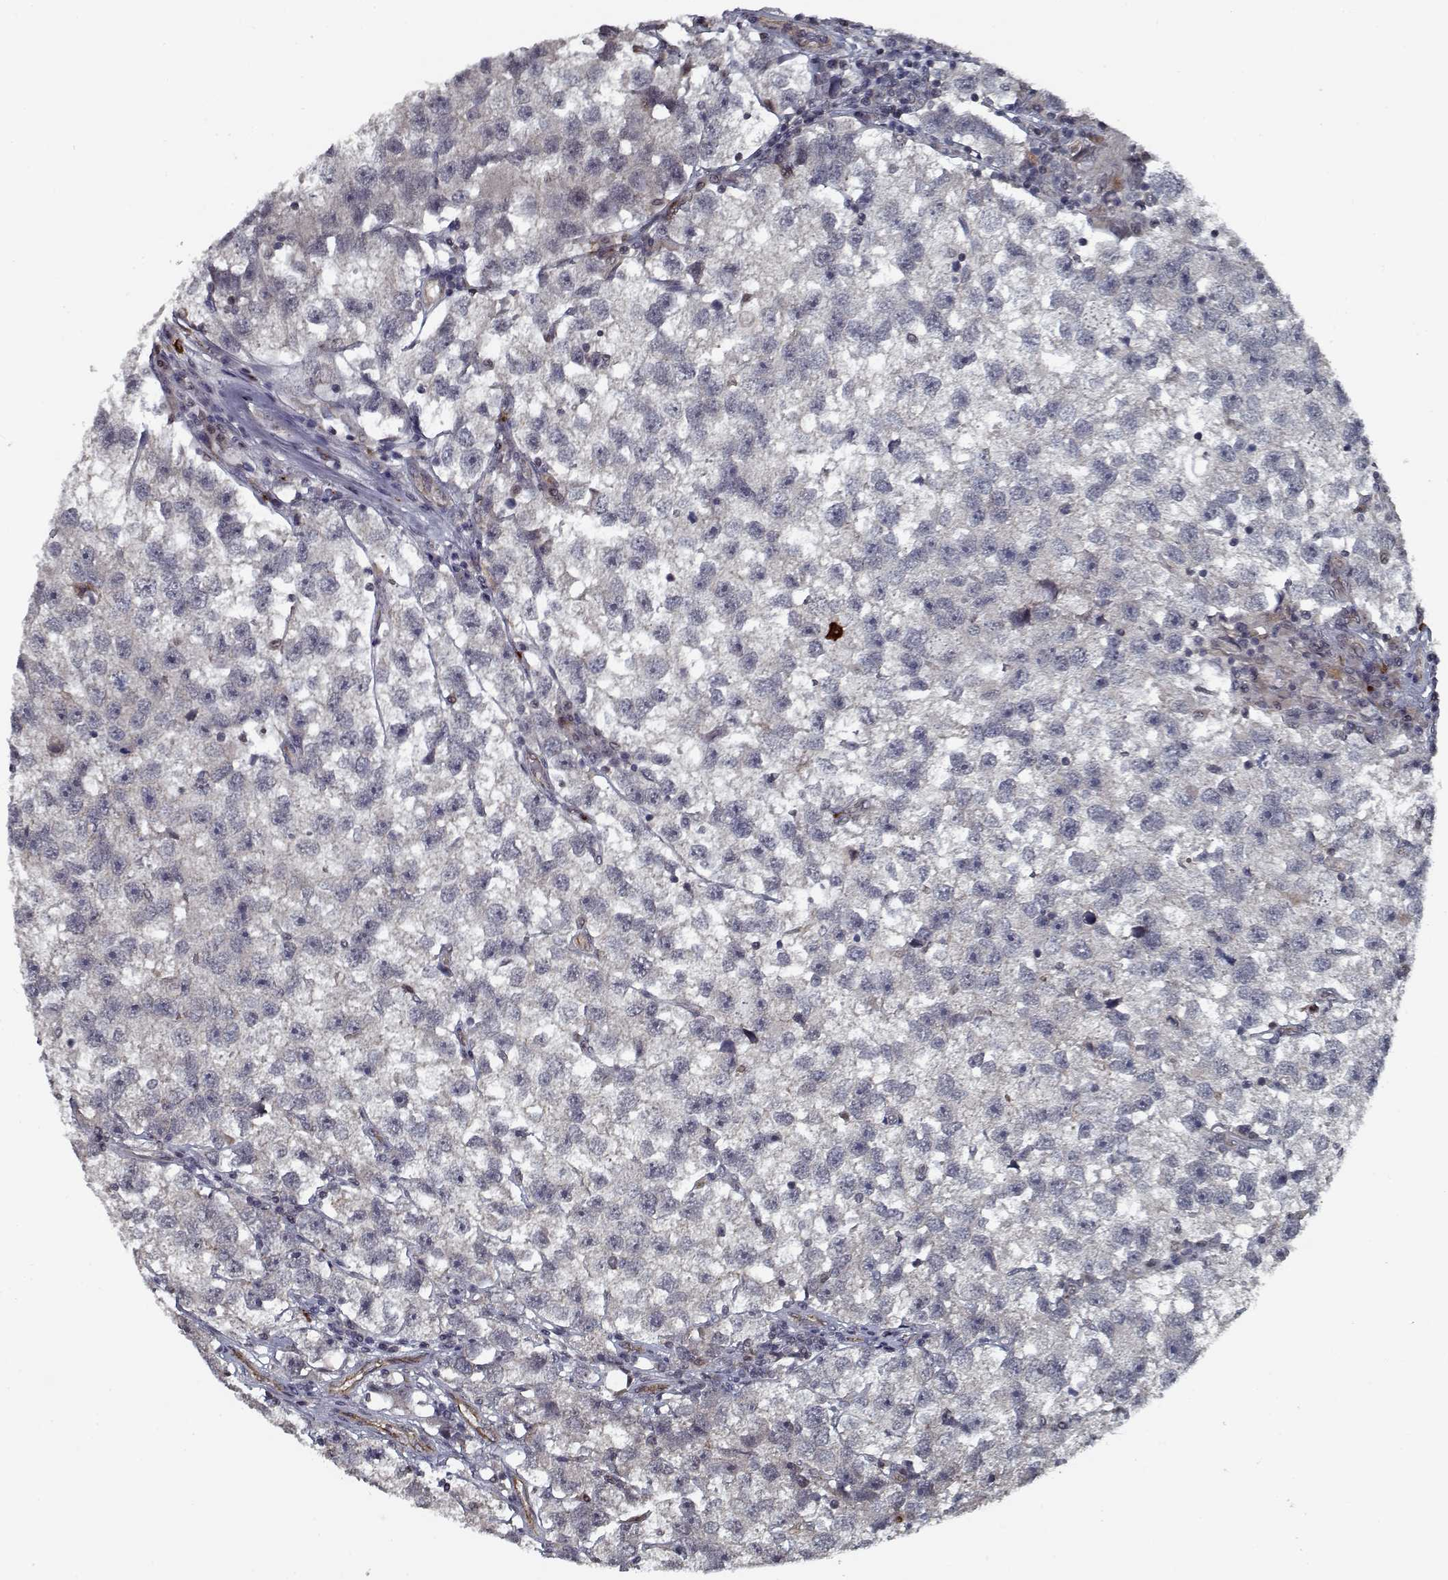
{"staining": {"intensity": "negative", "quantity": "none", "location": "none"}, "tissue": "testis cancer", "cell_type": "Tumor cells", "image_type": "cancer", "snomed": [{"axis": "morphology", "description": "Seminoma, NOS"}, {"axis": "topography", "description": "Testis"}], "caption": "Tumor cells are negative for protein expression in human seminoma (testis).", "gene": "NLK", "patient": {"sex": "male", "age": 26}}